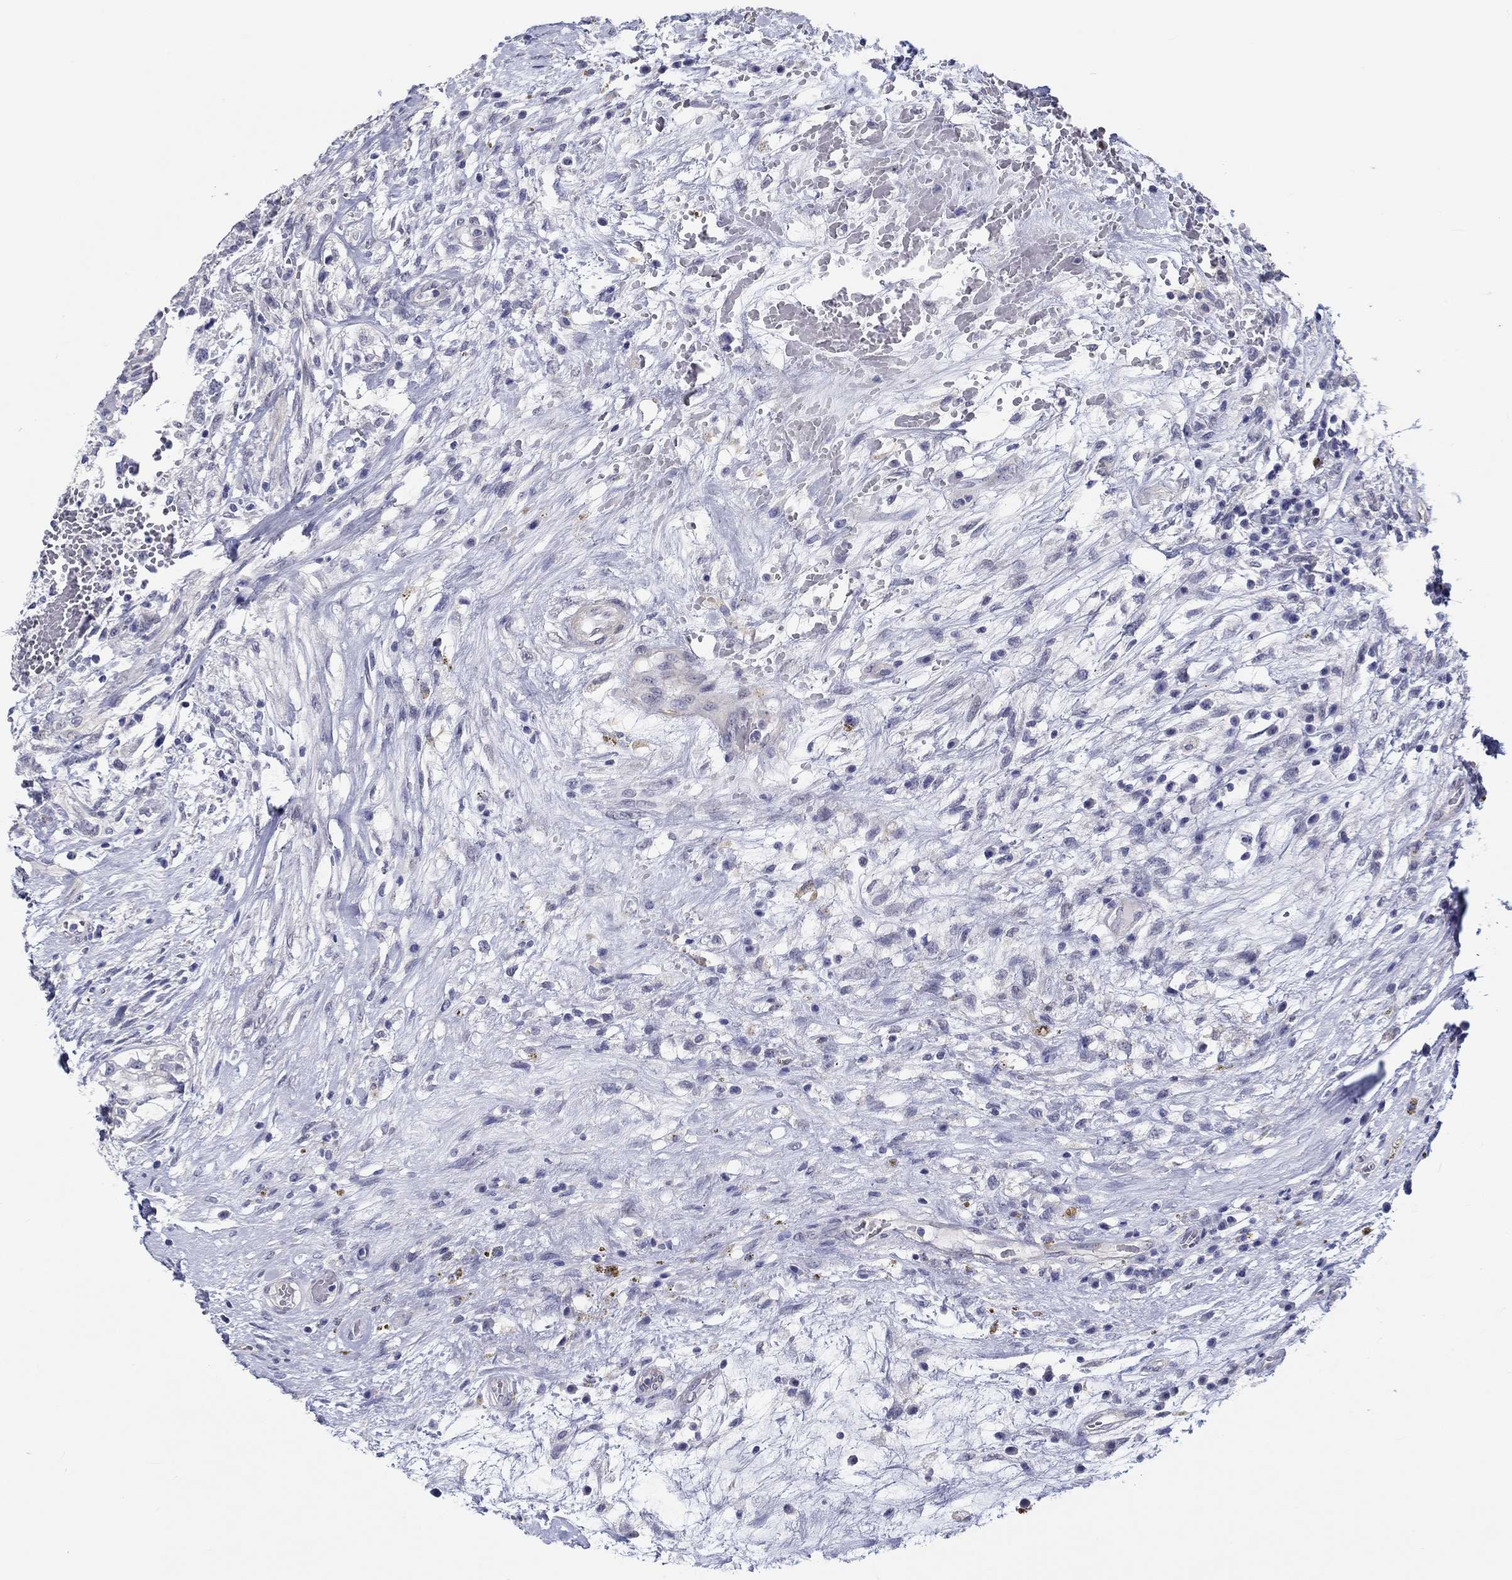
{"staining": {"intensity": "negative", "quantity": "none", "location": "none"}, "tissue": "testis cancer", "cell_type": "Tumor cells", "image_type": "cancer", "snomed": [{"axis": "morphology", "description": "Normal tissue, NOS"}, {"axis": "morphology", "description": "Carcinoma, Embryonal, NOS"}, {"axis": "topography", "description": "Testis"}, {"axis": "topography", "description": "Epididymis"}], "caption": "Immunohistochemistry (IHC) micrograph of human testis cancer (embryonal carcinoma) stained for a protein (brown), which shows no staining in tumor cells.", "gene": "CRYGD", "patient": {"sex": "male", "age": 32}}